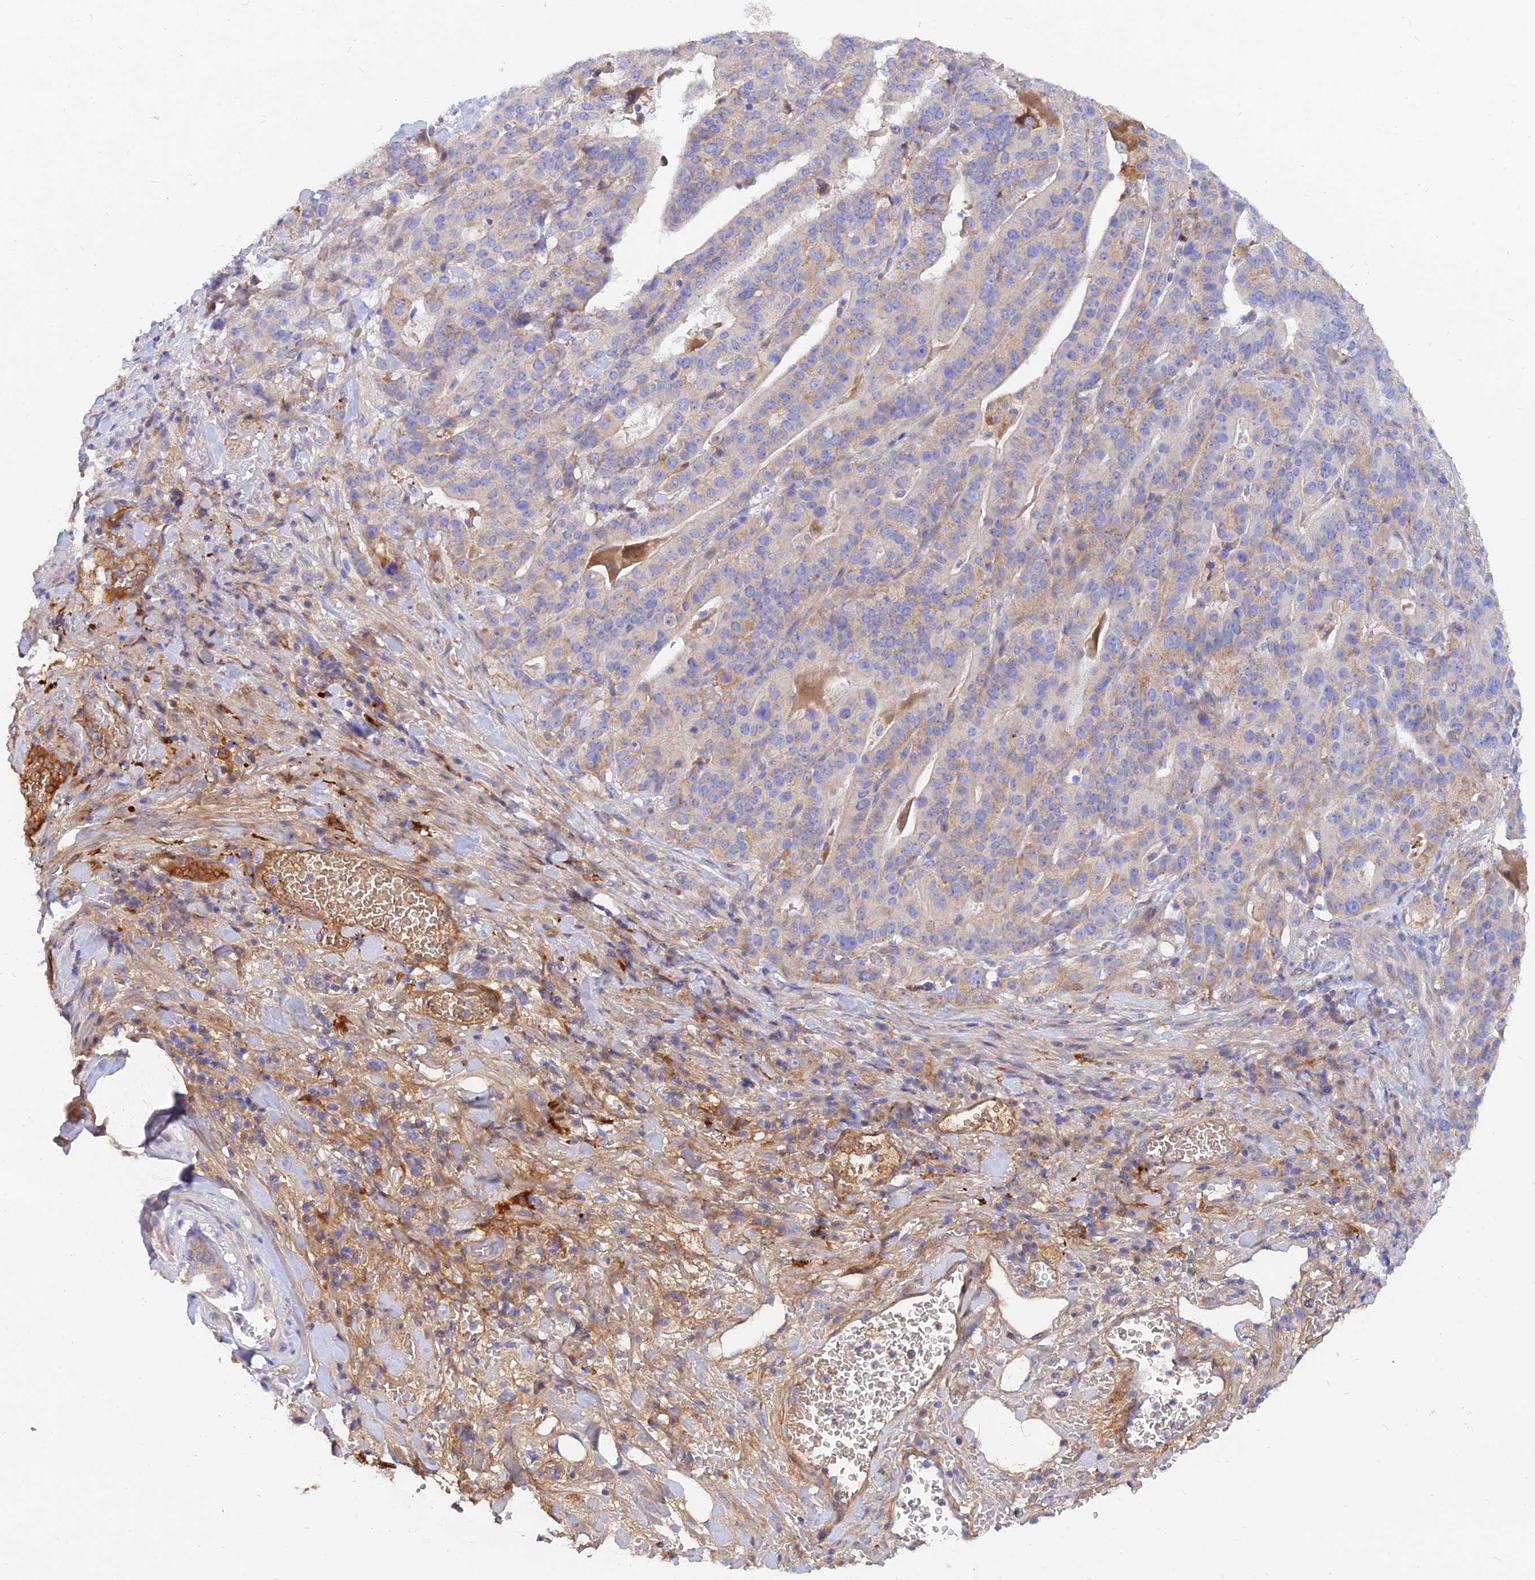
{"staining": {"intensity": "moderate", "quantity": "<25%", "location": "cytoplasmic/membranous"}, "tissue": "stomach cancer", "cell_type": "Tumor cells", "image_type": "cancer", "snomed": [{"axis": "morphology", "description": "Adenocarcinoma, NOS"}, {"axis": "topography", "description": "Stomach"}], "caption": "Stomach cancer (adenocarcinoma) was stained to show a protein in brown. There is low levels of moderate cytoplasmic/membranous expression in approximately <25% of tumor cells.", "gene": "MROH1", "patient": {"sex": "male", "age": 48}}